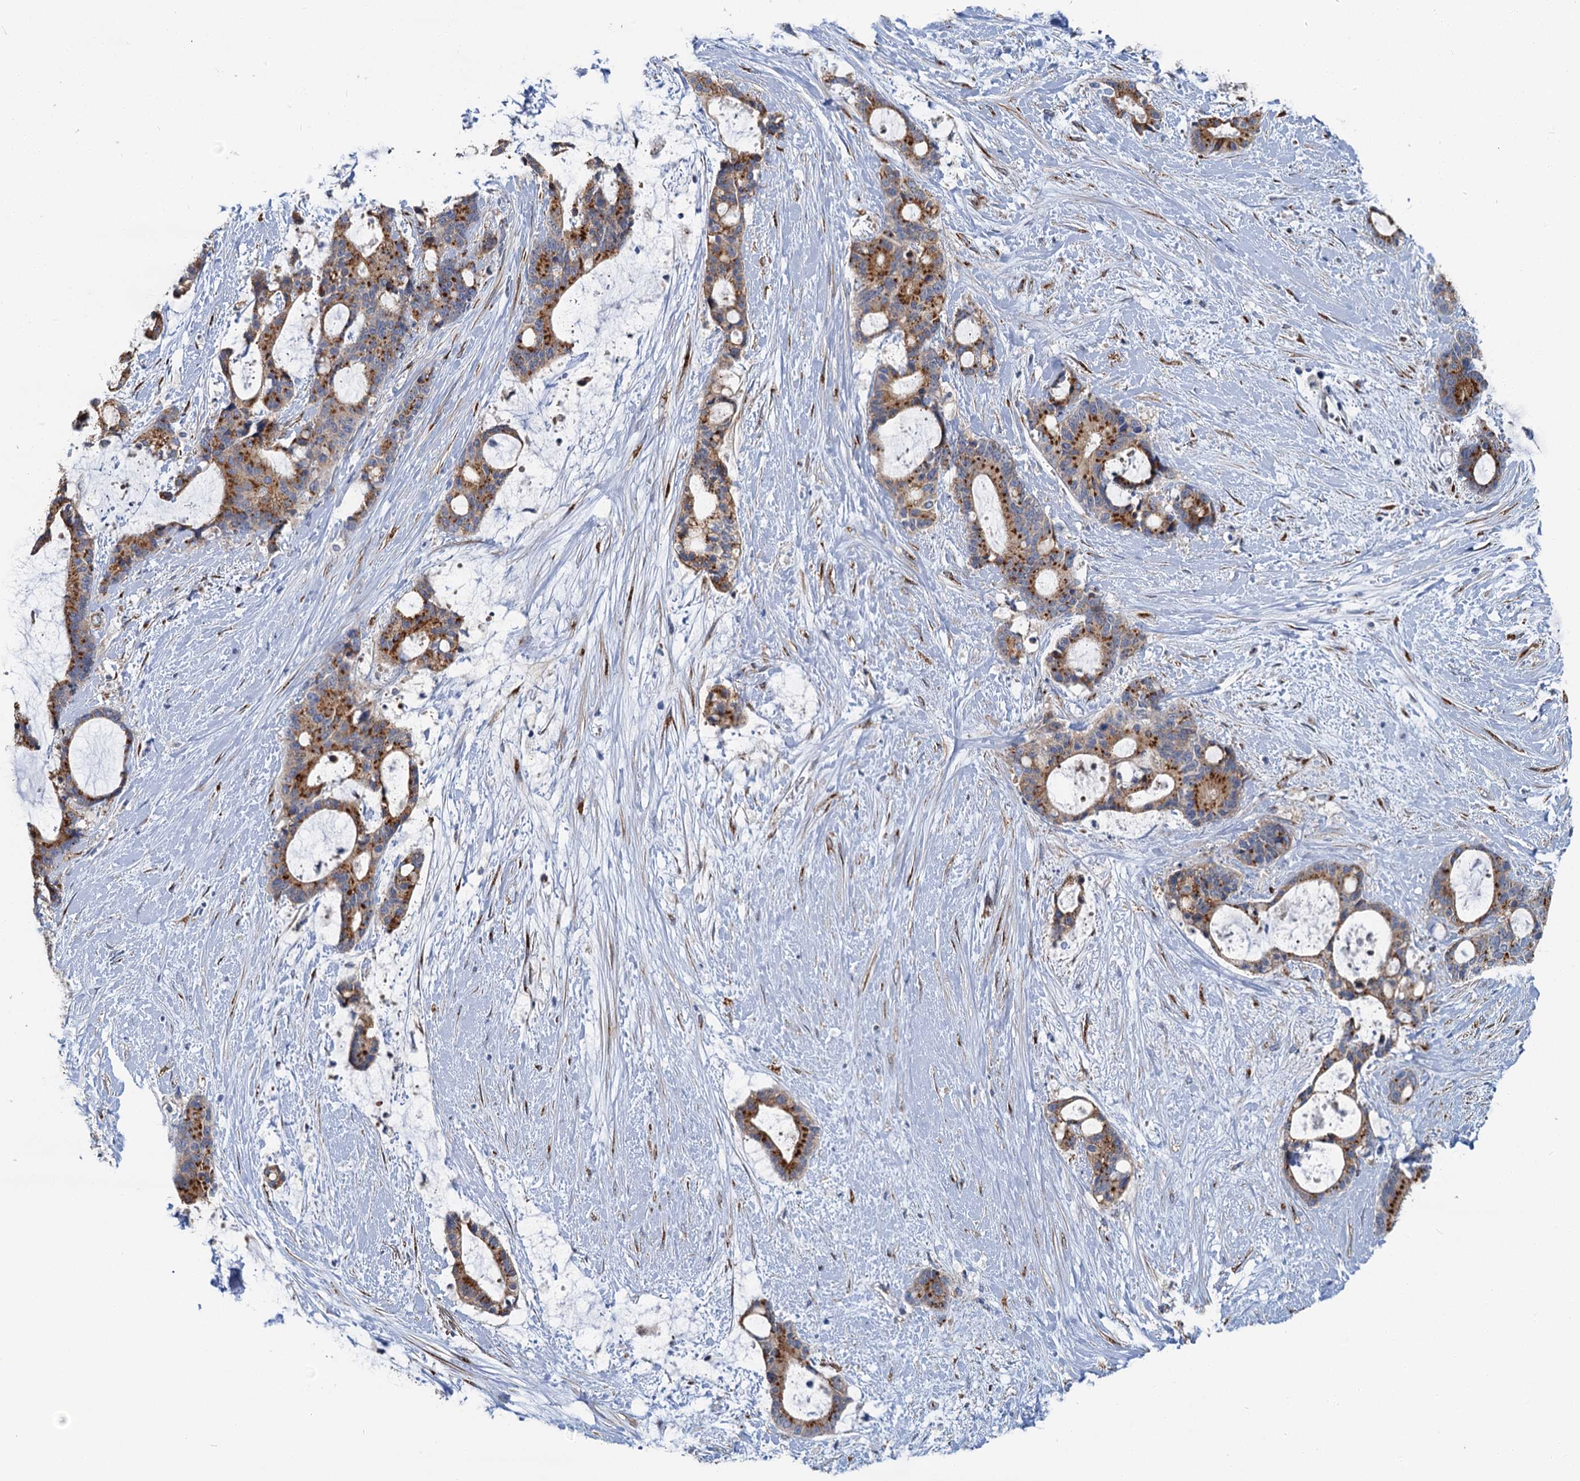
{"staining": {"intensity": "moderate", "quantity": ">75%", "location": "cytoplasmic/membranous"}, "tissue": "liver cancer", "cell_type": "Tumor cells", "image_type": "cancer", "snomed": [{"axis": "morphology", "description": "Normal tissue, NOS"}, {"axis": "morphology", "description": "Cholangiocarcinoma"}, {"axis": "topography", "description": "Liver"}, {"axis": "topography", "description": "Peripheral nerve tissue"}], "caption": "High-magnification brightfield microscopy of liver cancer stained with DAB (3,3'-diaminobenzidine) (brown) and counterstained with hematoxylin (blue). tumor cells exhibit moderate cytoplasmic/membranous staining is present in approximately>75% of cells.", "gene": "BET1L", "patient": {"sex": "female", "age": 73}}